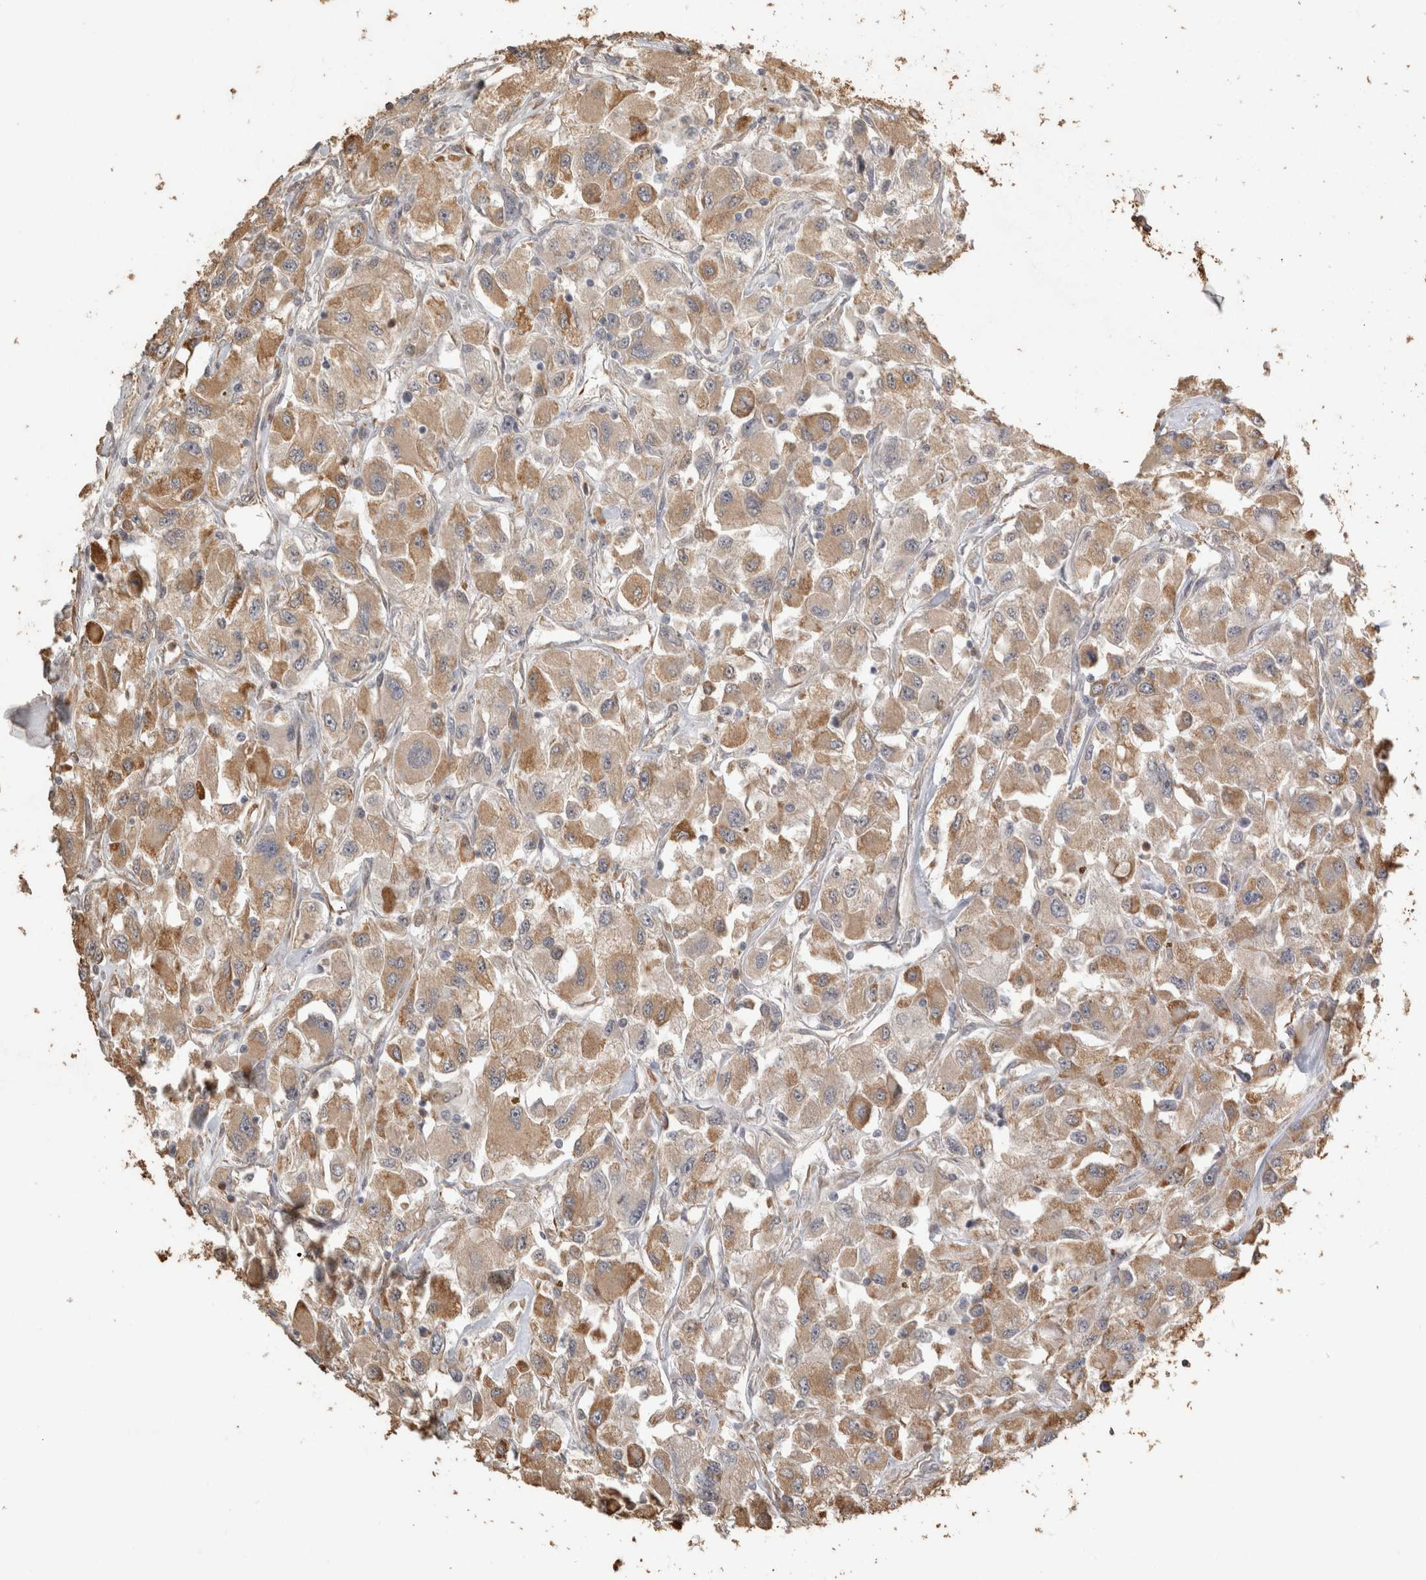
{"staining": {"intensity": "moderate", "quantity": "<25%", "location": "cytoplasmic/membranous"}, "tissue": "renal cancer", "cell_type": "Tumor cells", "image_type": "cancer", "snomed": [{"axis": "morphology", "description": "Adenocarcinoma, NOS"}, {"axis": "topography", "description": "Kidney"}], "caption": "Protein expression analysis of renal cancer shows moderate cytoplasmic/membranous positivity in approximately <25% of tumor cells.", "gene": "REPS2", "patient": {"sex": "female", "age": 52}}